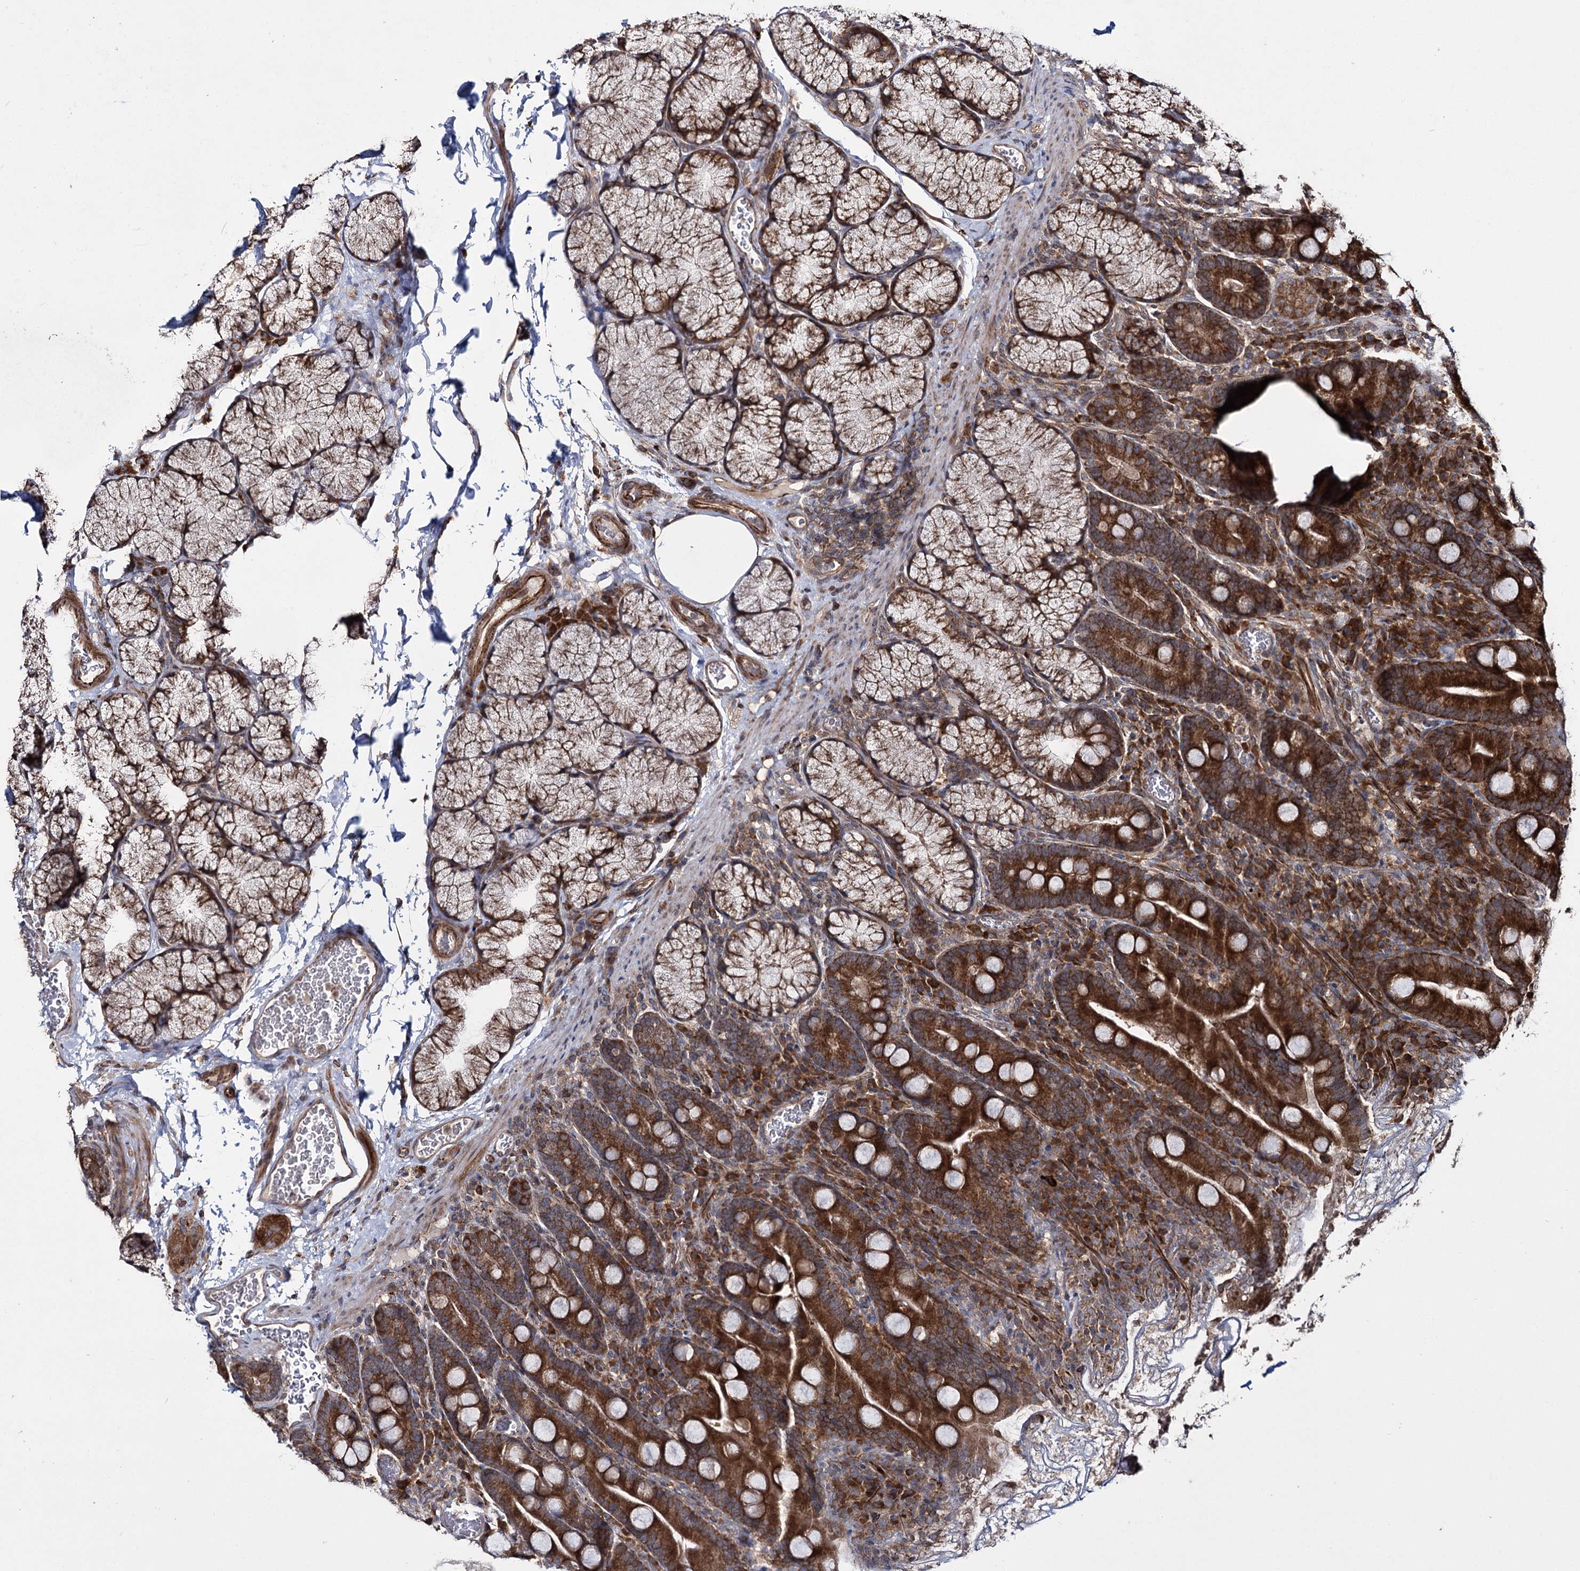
{"staining": {"intensity": "strong", "quantity": ">75%", "location": "cytoplasmic/membranous"}, "tissue": "duodenum", "cell_type": "Glandular cells", "image_type": "normal", "snomed": [{"axis": "morphology", "description": "Normal tissue, NOS"}, {"axis": "topography", "description": "Duodenum"}], "caption": "Benign duodenum exhibits strong cytoplasmic/membranous staining in approximately >75% of glandular cells.", "gene": "HECTD2", "patient": {"sex": "male", "age": 35}}